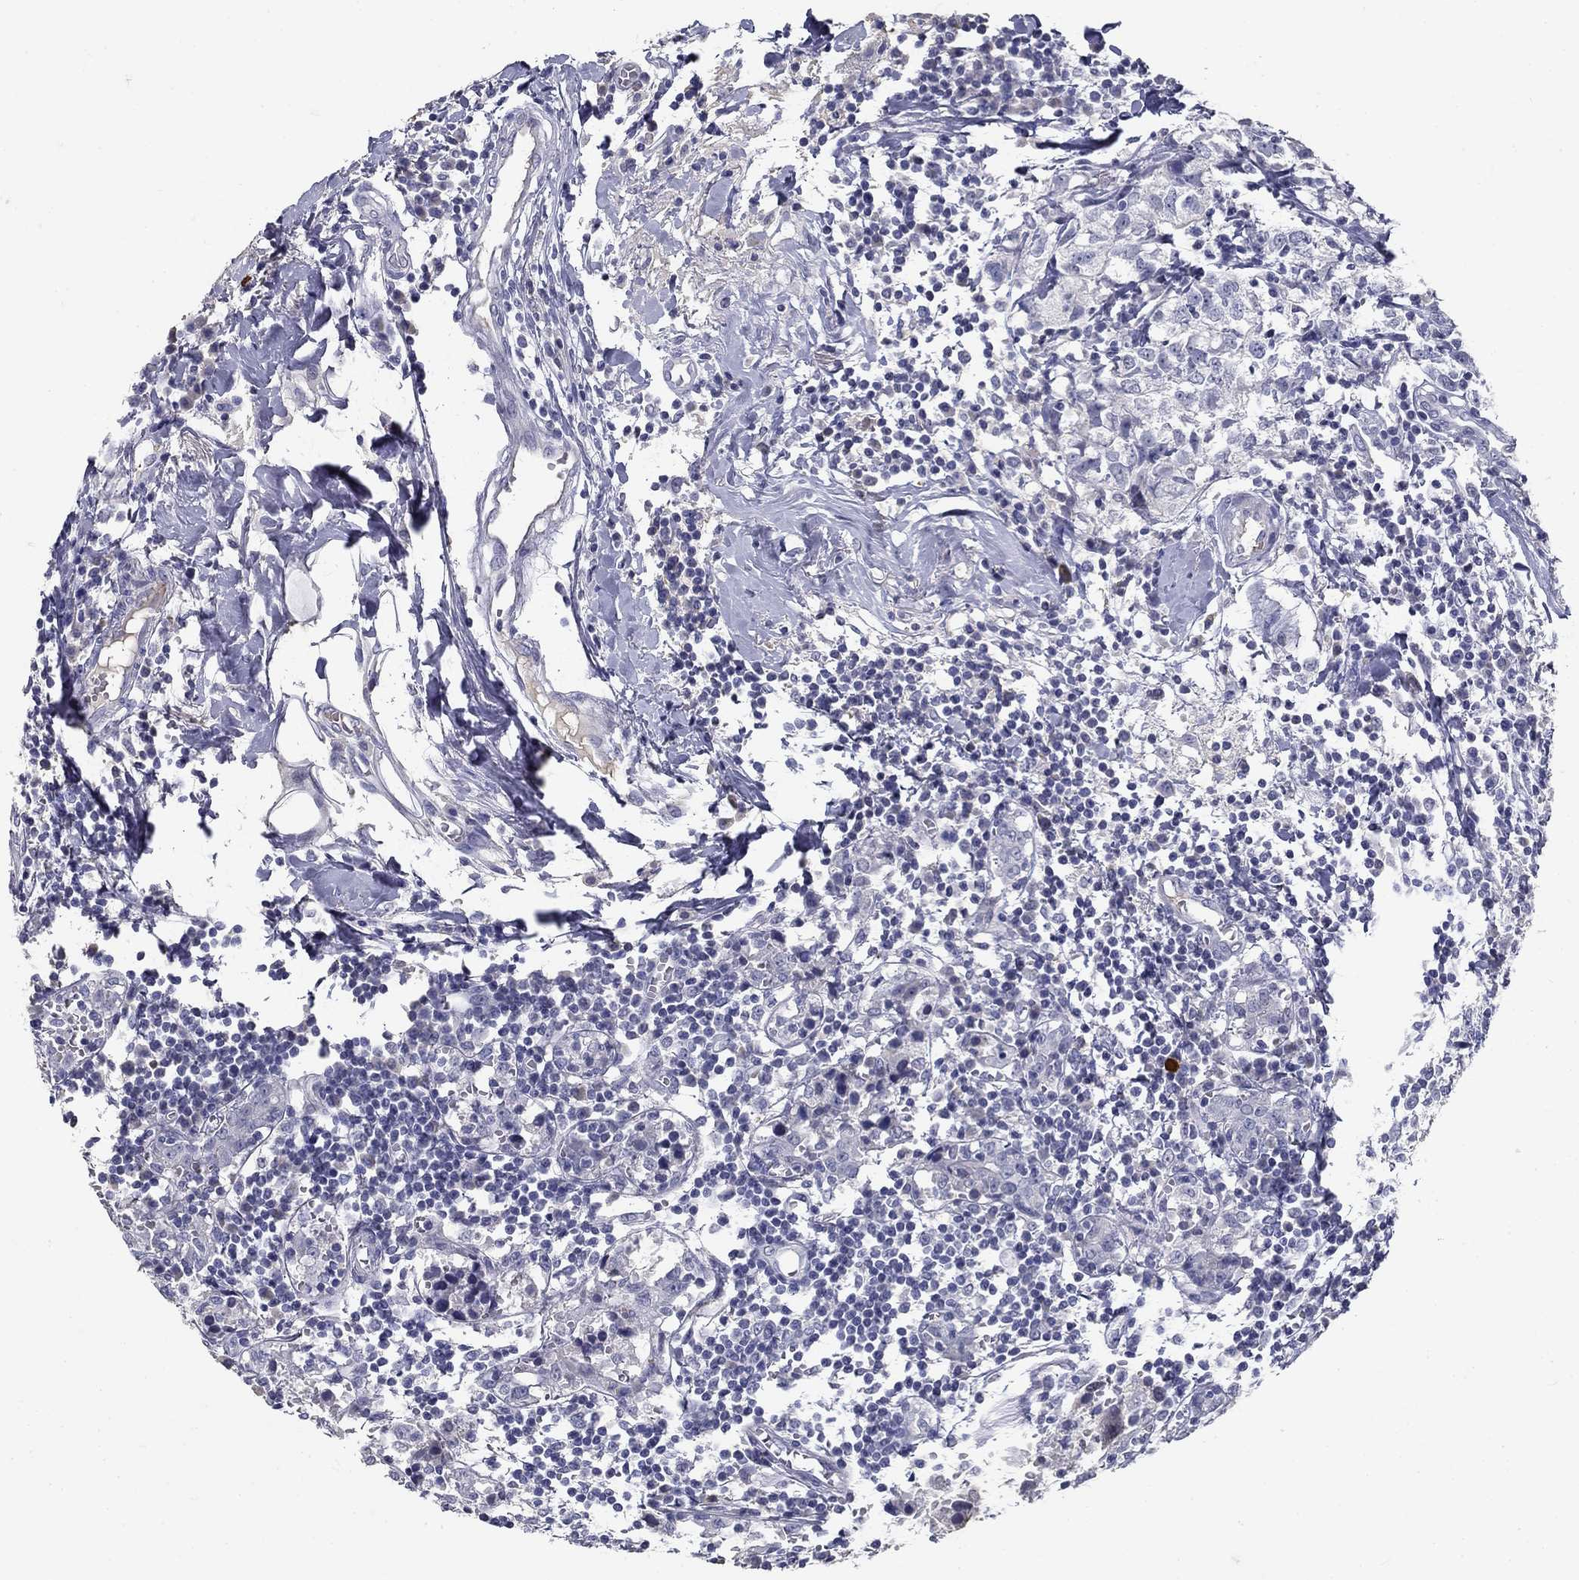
{"staining": {"intensity": "negative", "quantity": "none", "location": "none"}, "tissue": "breast cancer", "cell_type": "Tumor cells", "image_type": "cancer", "snomed": [{"axis": "morphology", "description": "Duct carcinoma"}, {"axis": "topography", "description": "Breast"}], "caption": "Breast cancer (intraductal carcinoma) was stained to show a protein in brown. There is no significant positivity in tumor cells.", "gene": "POMC", "patient": {"sex": "female", "age": 30}}